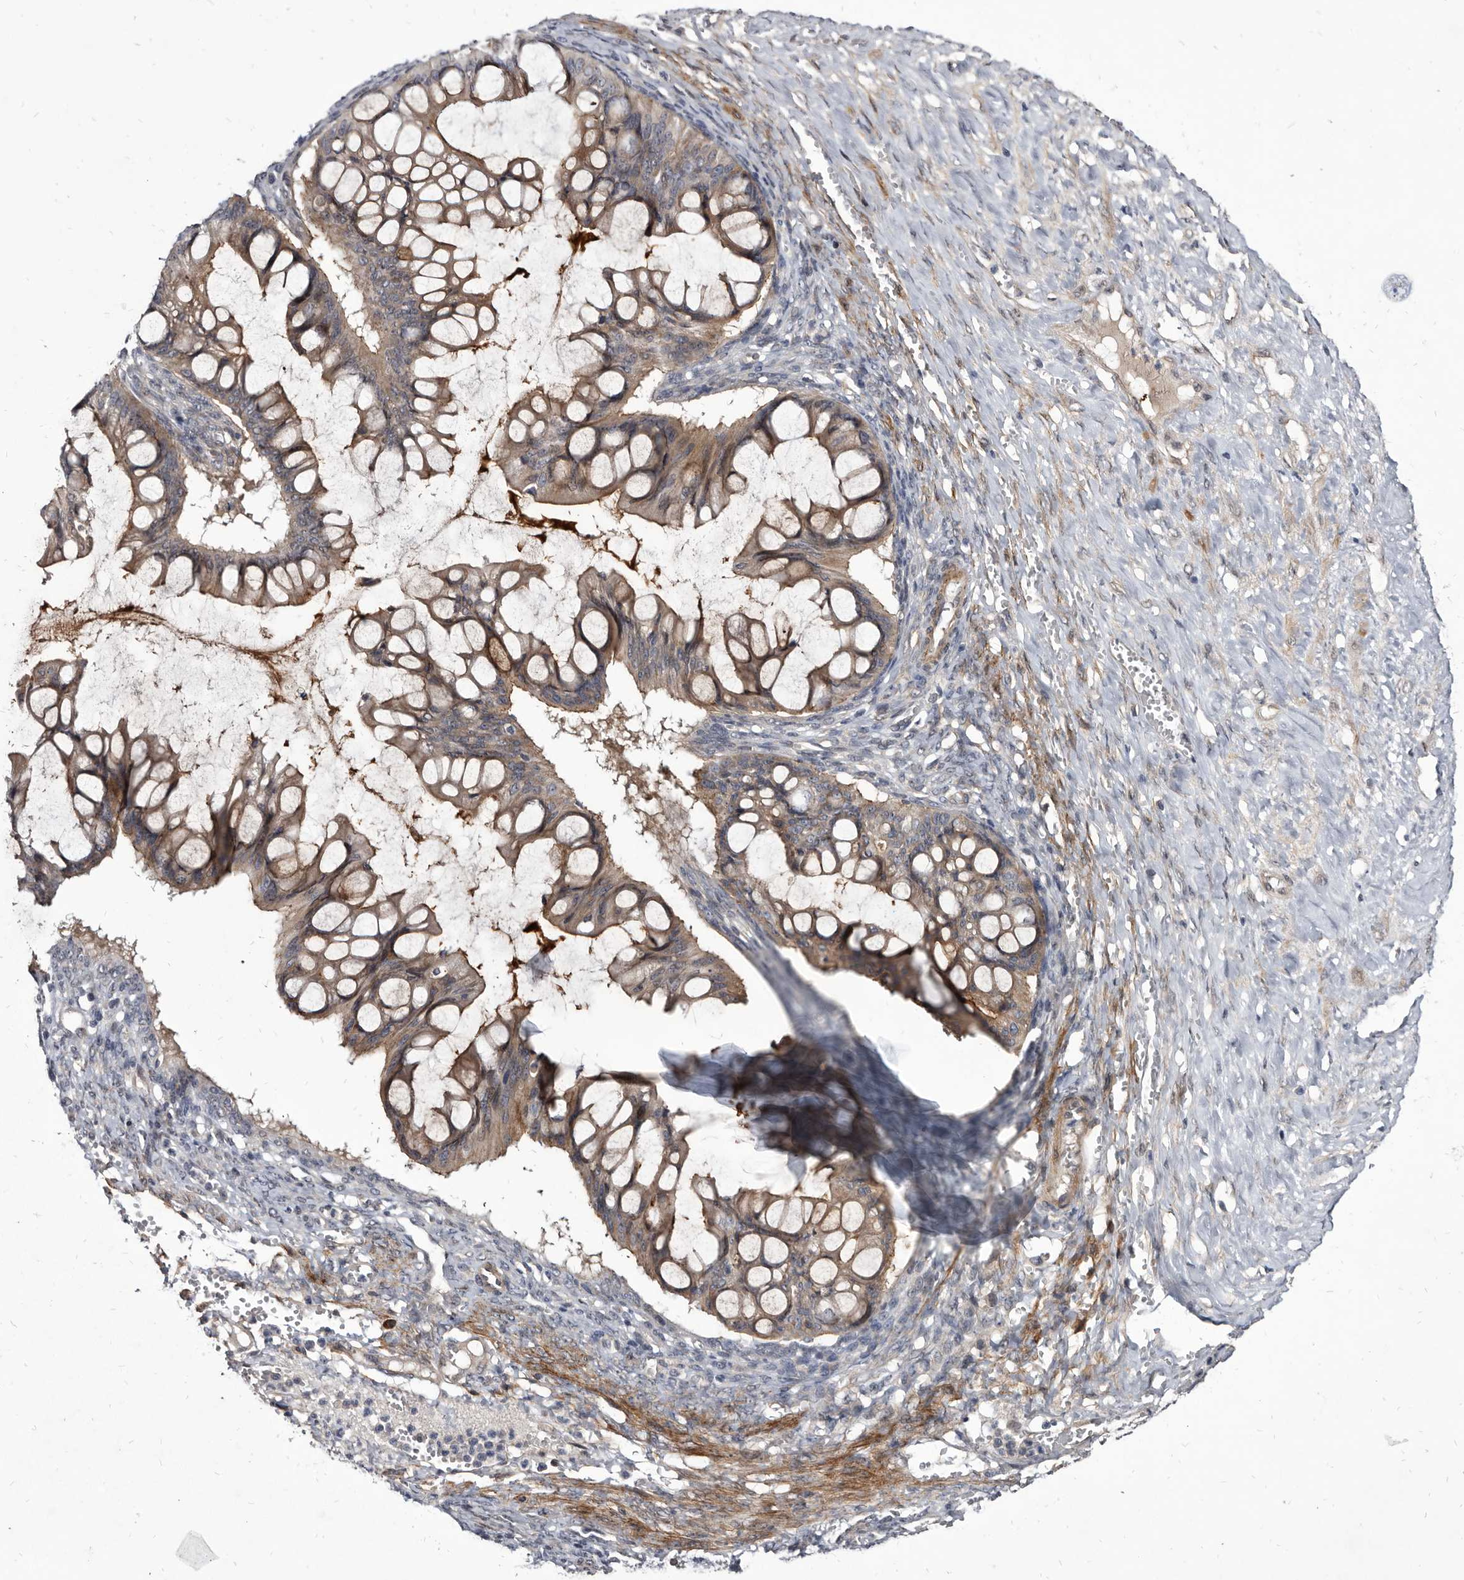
{"staining": {"intensity": "weak", "quantity": ">75%", "location": "cytoplasmic/membranous"}, "tissue": "ovarian cancer", "cell_type": "Tumor cells", "image_type": "cancer", "snomed": [{"axis": "morphology", "description": "Cystadenocarcinoma, mucinous, NOS"}, {"axis": "topography", "description": "Ovary"}], "caption": "Weak cytoplasmic/membranous protein expression is present in about >75% of tumor cells in ovarian cancer (mucinous cystadenocarcinoma).", "gene": "PROM1", "patient": {"sex": "female", "age": 73}}